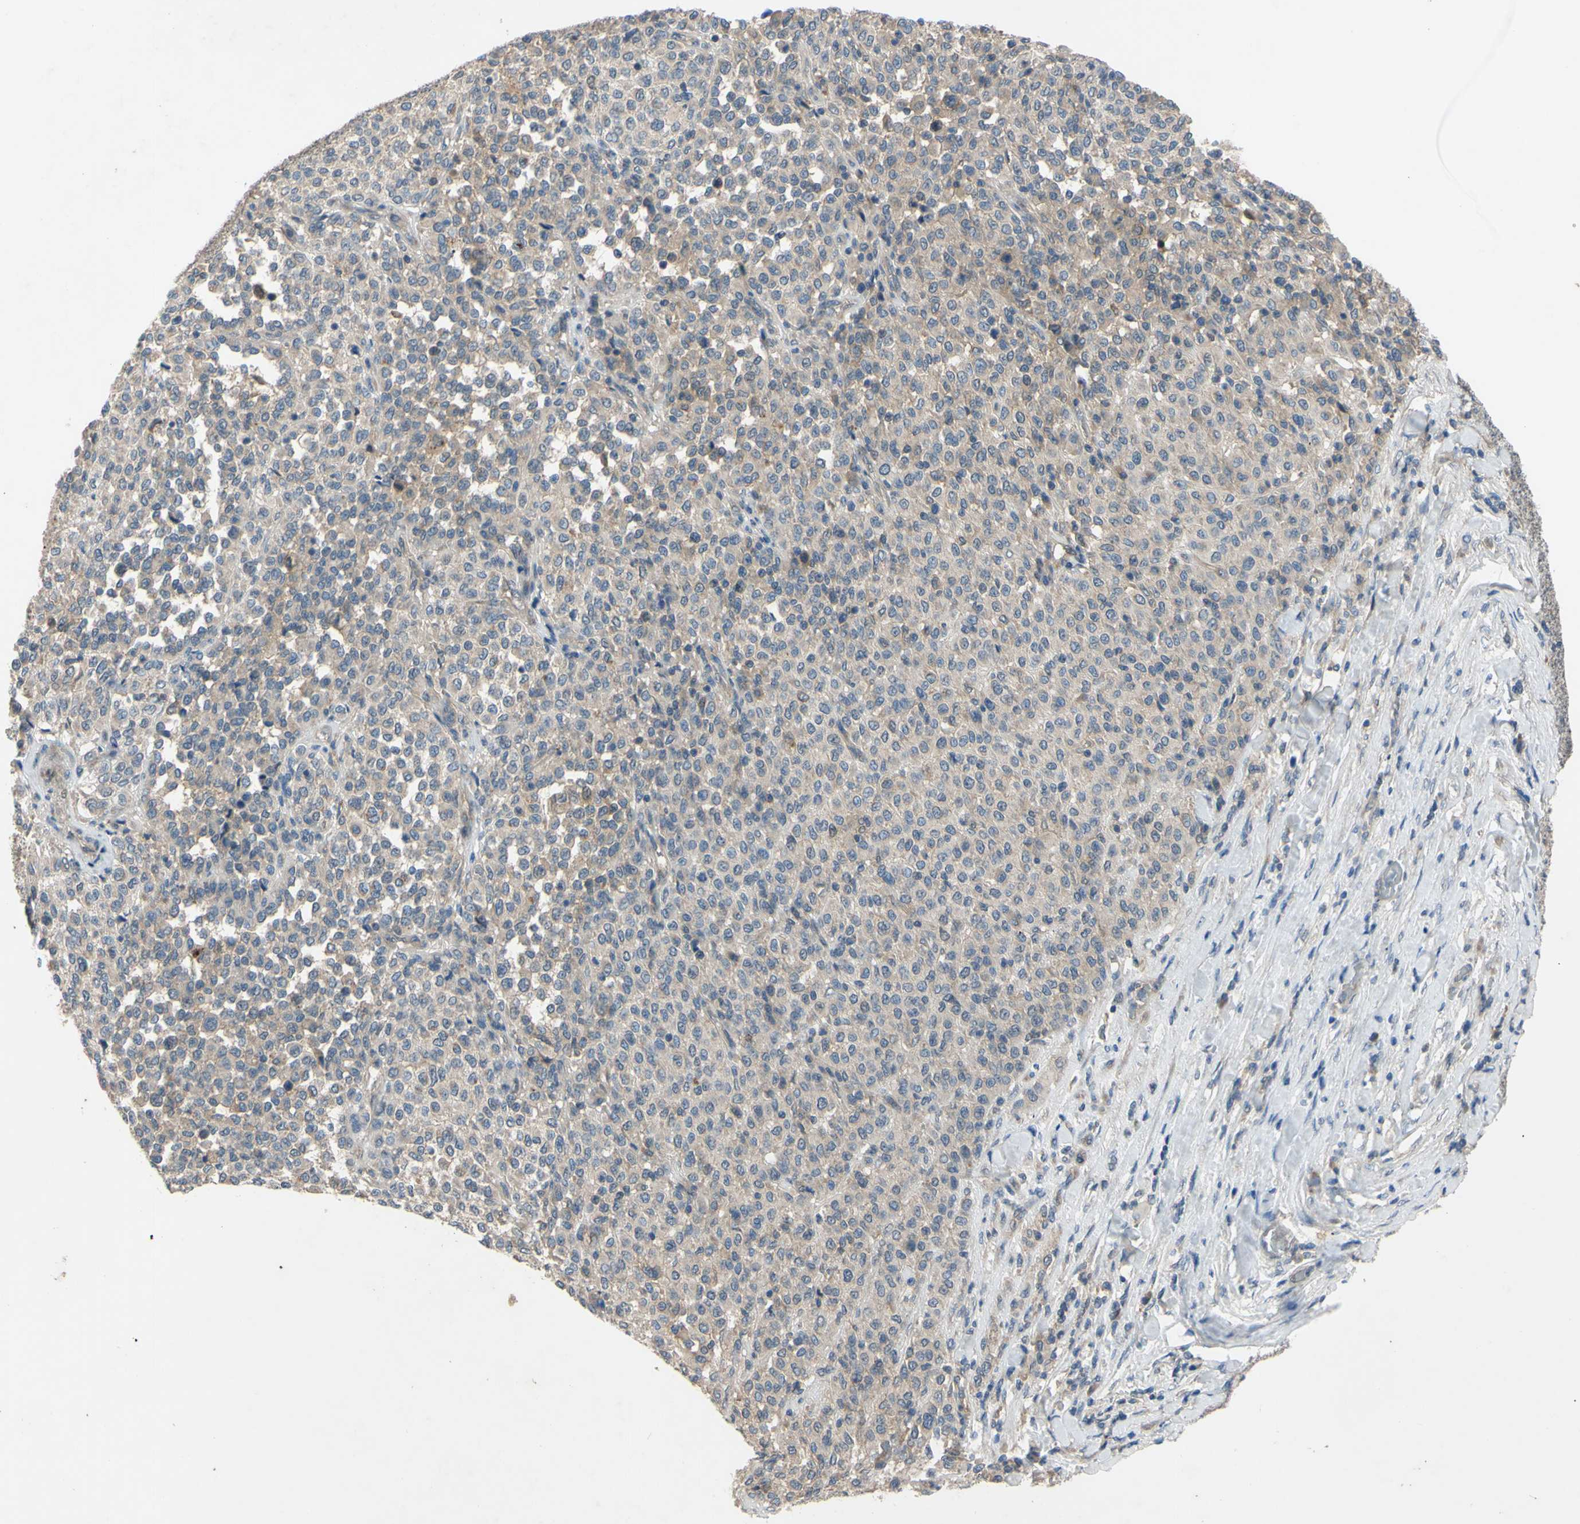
{"staining": {"intensity": "weak", "quantity": "<25%", "location": "cytoplasmic/membranous"}, "tissue": "melanoma", "cell_type": "Tumor cells", "image_type": "cancer", "snomed": [{"axis": "morphology", "description": "Malignant melanoma, Metastatic site"}, {"axis": "topography", "description": "Pancreas"}], "caption": "Melanoma was stained to show a protein in brown. There is no significant staining in tumor cells. Brightfield microscopy of immunohistochemistry stained with DAB (3,3'-diaminobenzidine) (brown) and hematoxylin (blue), captured at high magnification.", "gene": "HILPDA", "patient": {"sex": "female", "age": 30}}